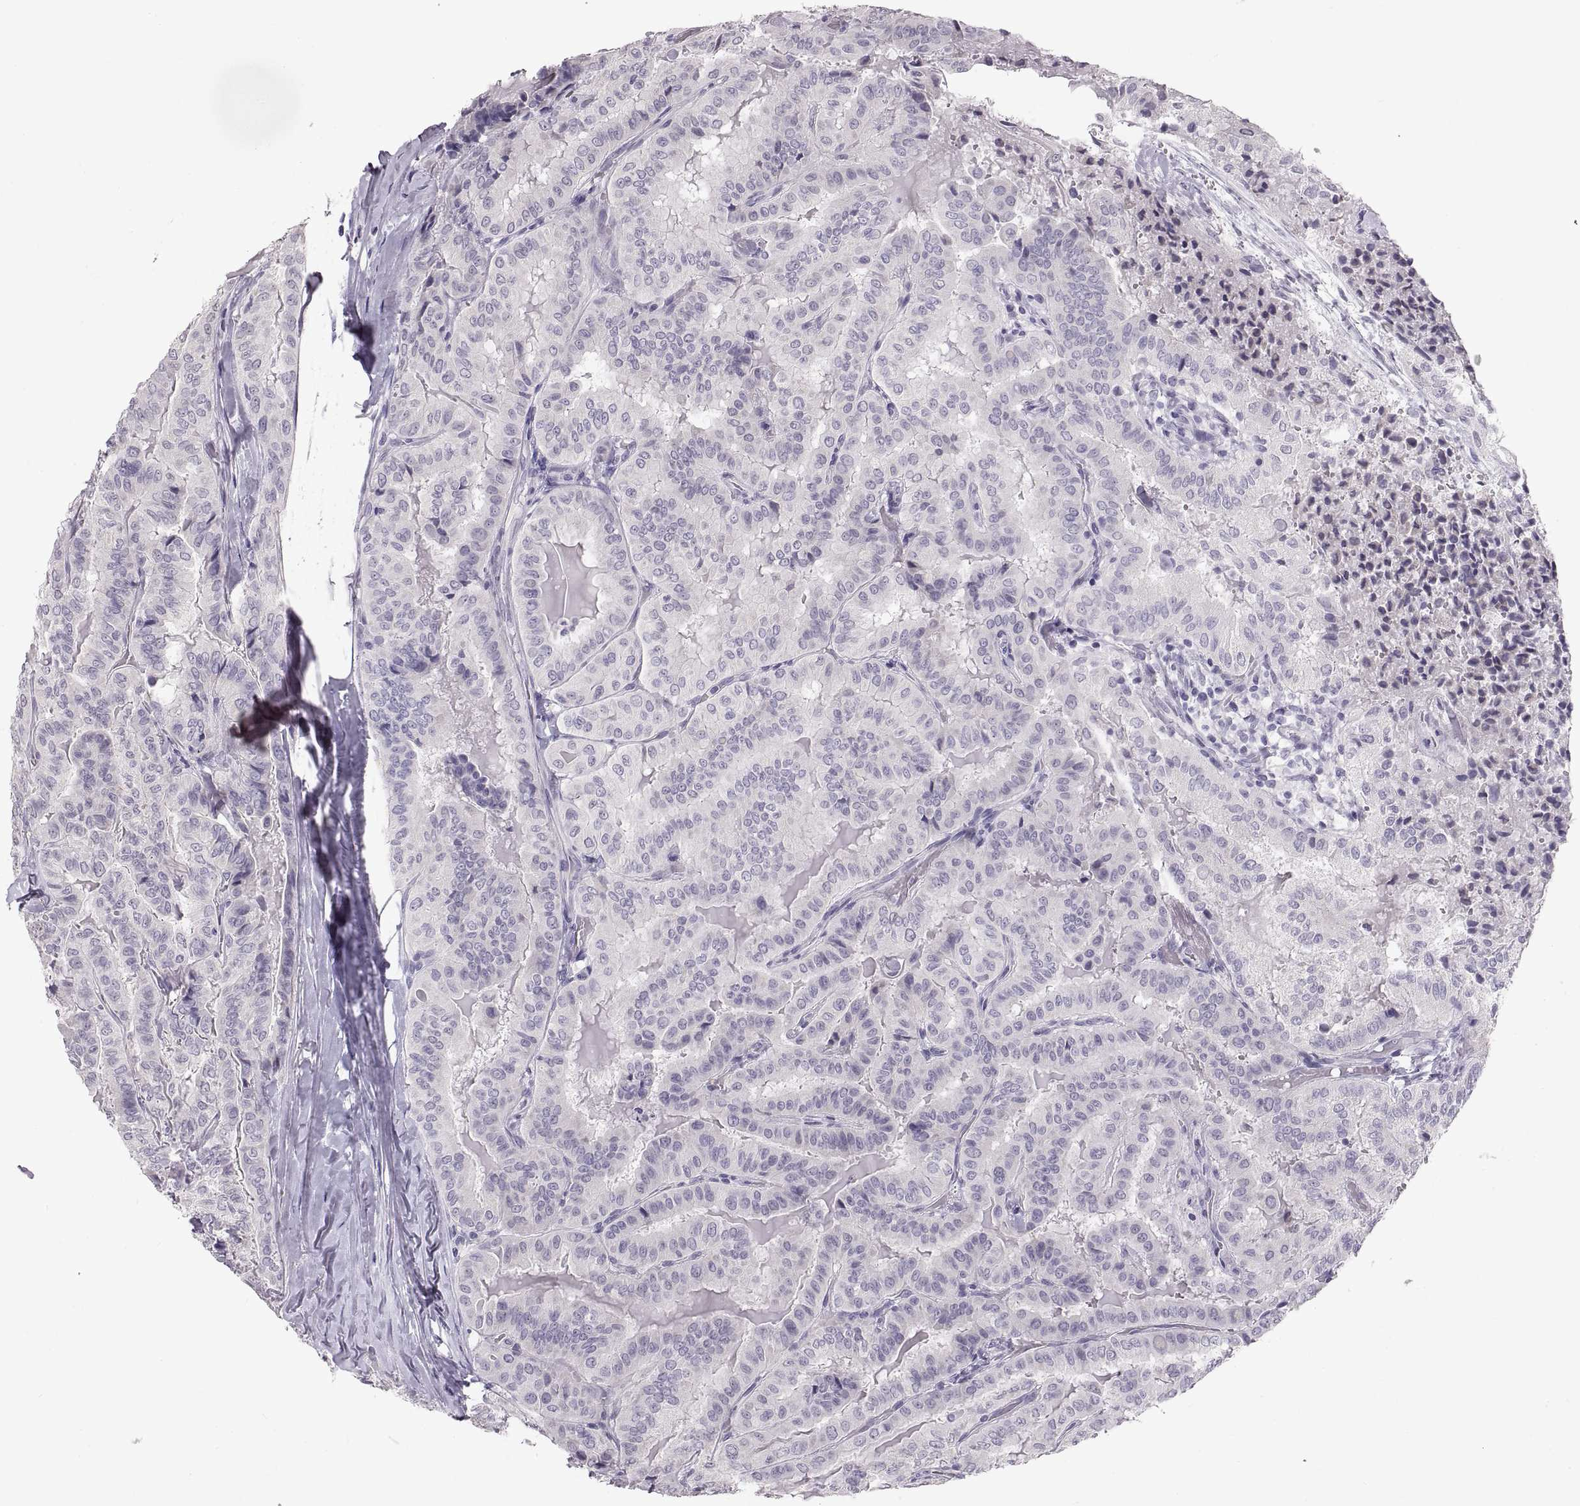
{"staining": {"intensity": "negative", "quantity": "none", "location": "none"}, "tissue": "thyroid cancer", "cell_type": "Tumor cells", "image_type": "cancer", "snomed": [{"axis": "morphology", "description": "Papillary adenocarcinoma, NOS"}, {"axis": "topography", "description": "Thyroid gland"}], "caption": "This histopathology image is of thyroid cancer stained with immunohistochemistry (IHC) to label a protein in brown with the nuclei are counter-stained blue. There is no positivity in tumor cells.", "gene": "SPACDR", "patient": {"sex": "female", "age": 68}}